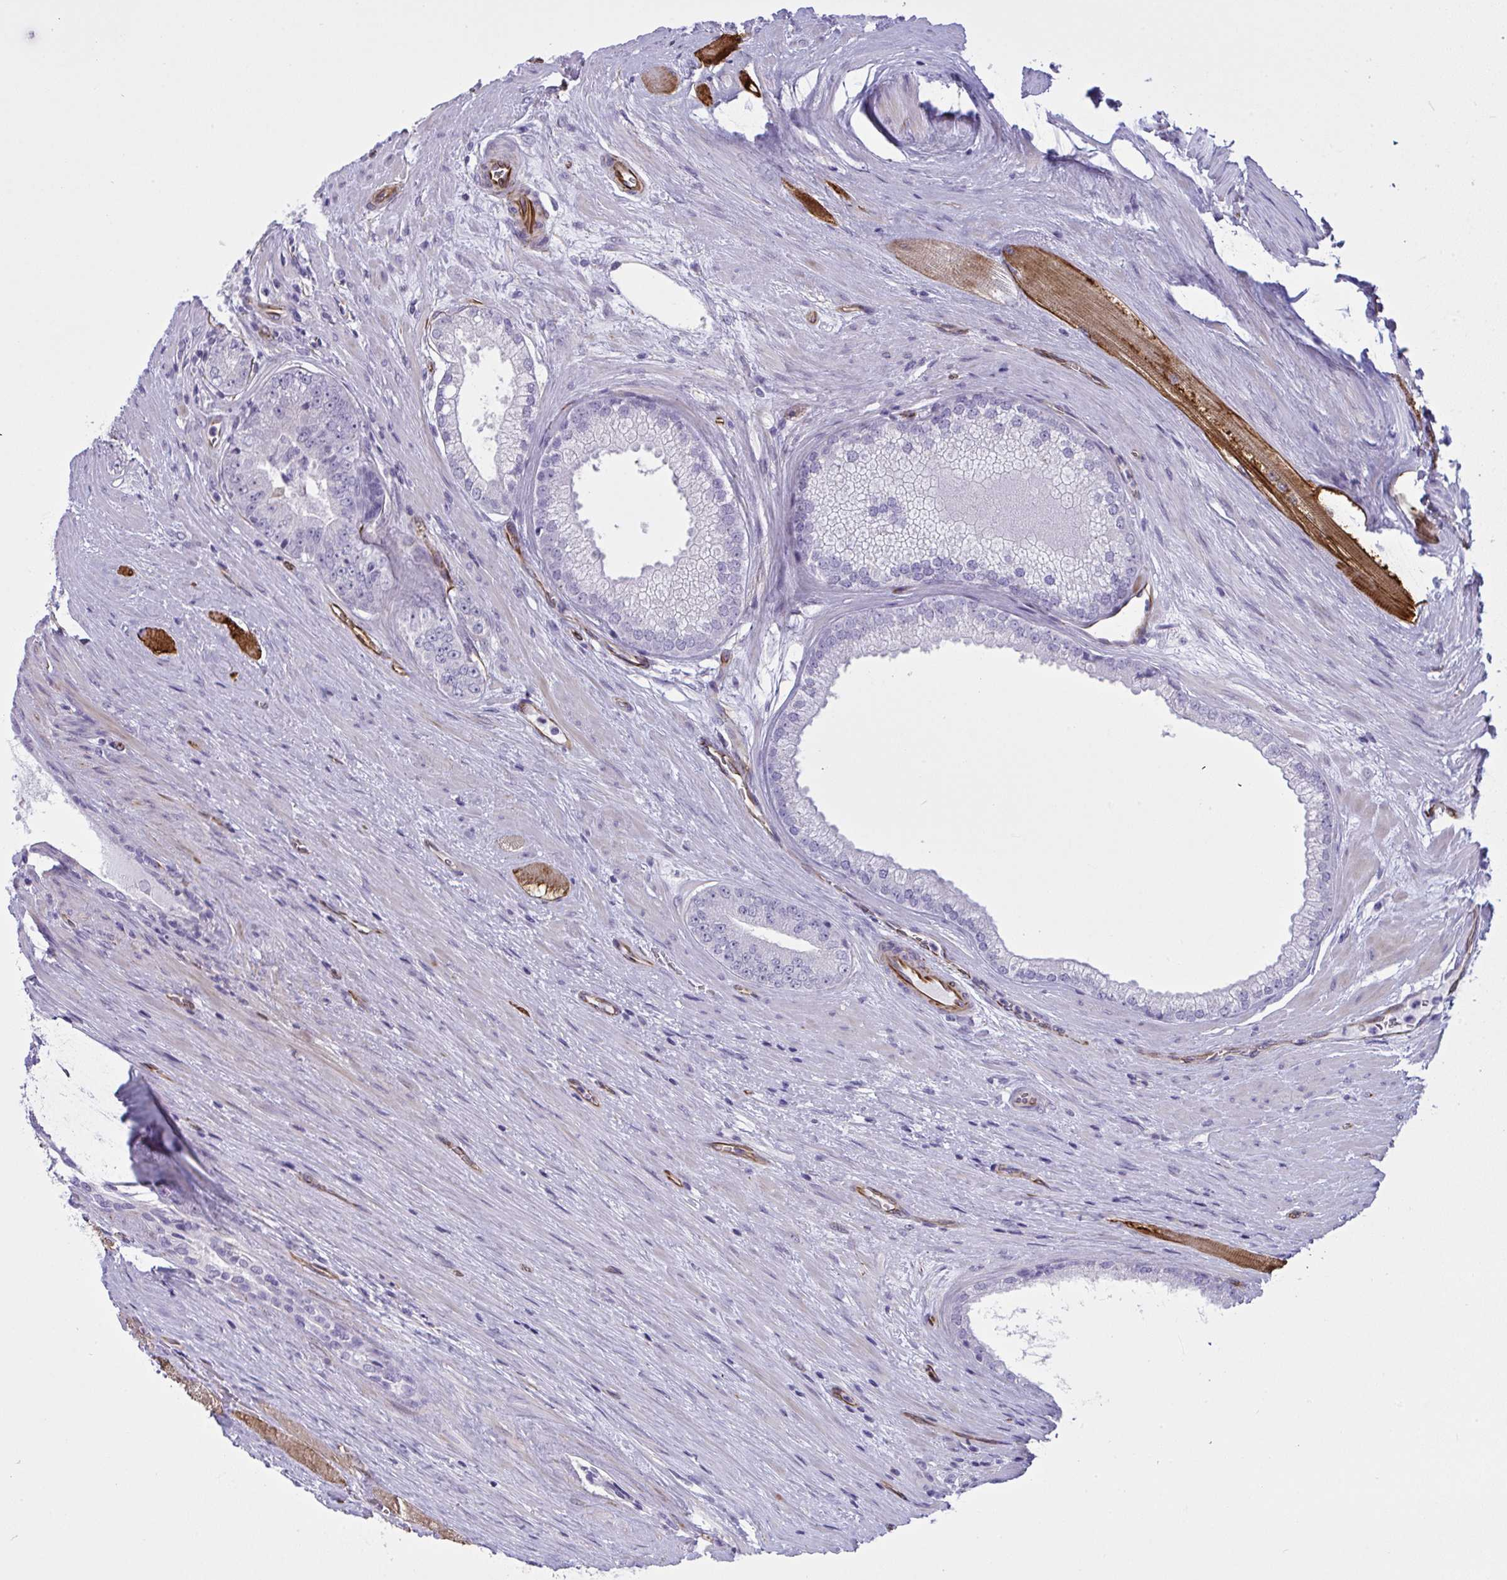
{"staining": {"intensity": "negative", "quantity": "none", "location": "none"}, "tissue": "prostate cancer", "cell_type": "Tumor cells", "image_type": "cancer", "snomed": [{"axis": "morphology", "description": "Adenocarcinoma, Low grade"}, {"axis": "topography", "description": "Prostate"}], "caption": "Immunohistochemical staining of prostate cancer (adenocarcinoma (low-grade)) demonstrates no significant expression in tumor cells.", "gene": "SLC35B1", "patient": {"sex": "male", "age": 67}}